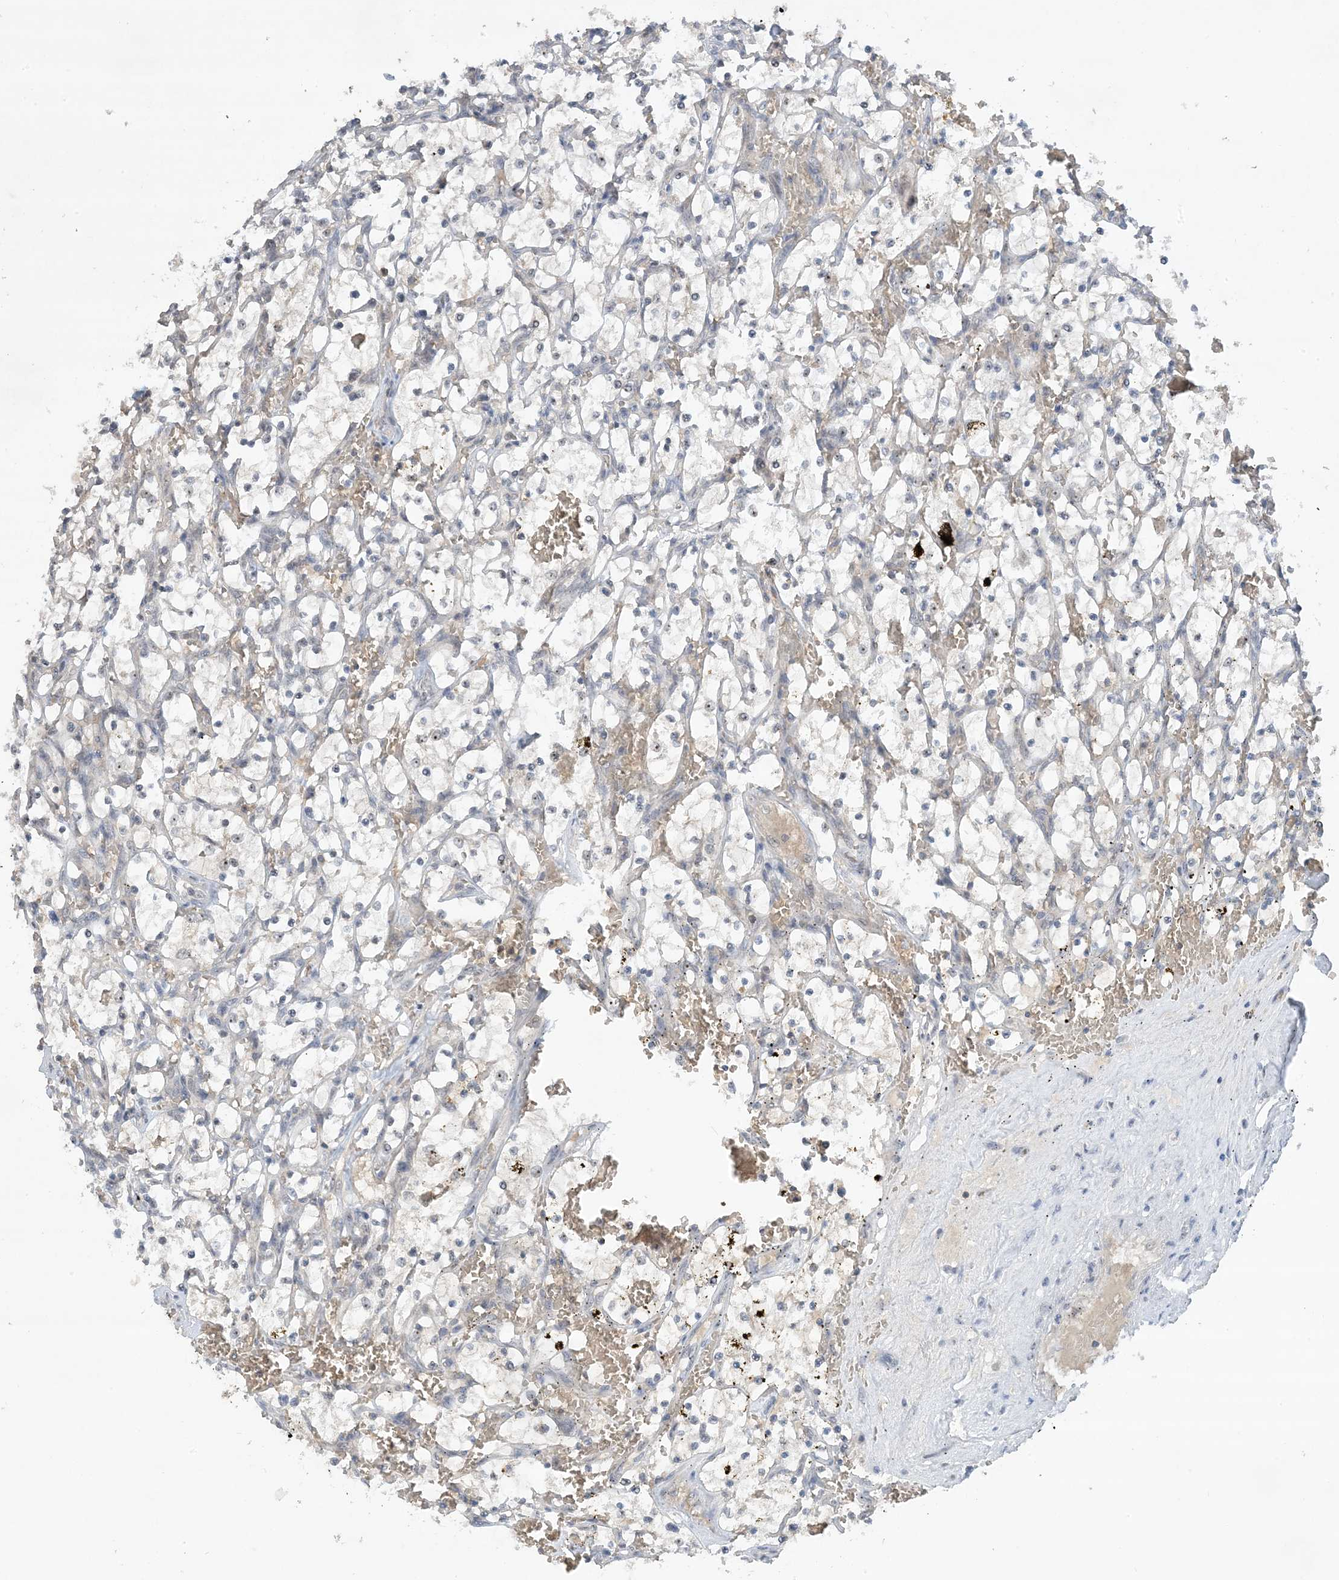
{"staining": {"intensity": "negative", "quantity": "none", "location": "none"}, "tissue": "renal cancer", "cell_type": "Tumor cells", "image_type": "cancer", "snomed": [{"axis": "morphology", "description": "Adenocarcinoma, NOS"}, {"axis": "topography", "description": "Kidney"}], "caption": "The immunohistochemistry (IHC) micrograph has no significant positivity in tumor cells of renal cancer tissue. (DAB (3,3'-diaminobenzidine) immunohistochemistry (IHC) visualized using brightfield microscopy, high magnification).", "gene": "UBE2E1", "patient": {"sex": "female", "age": 69}}